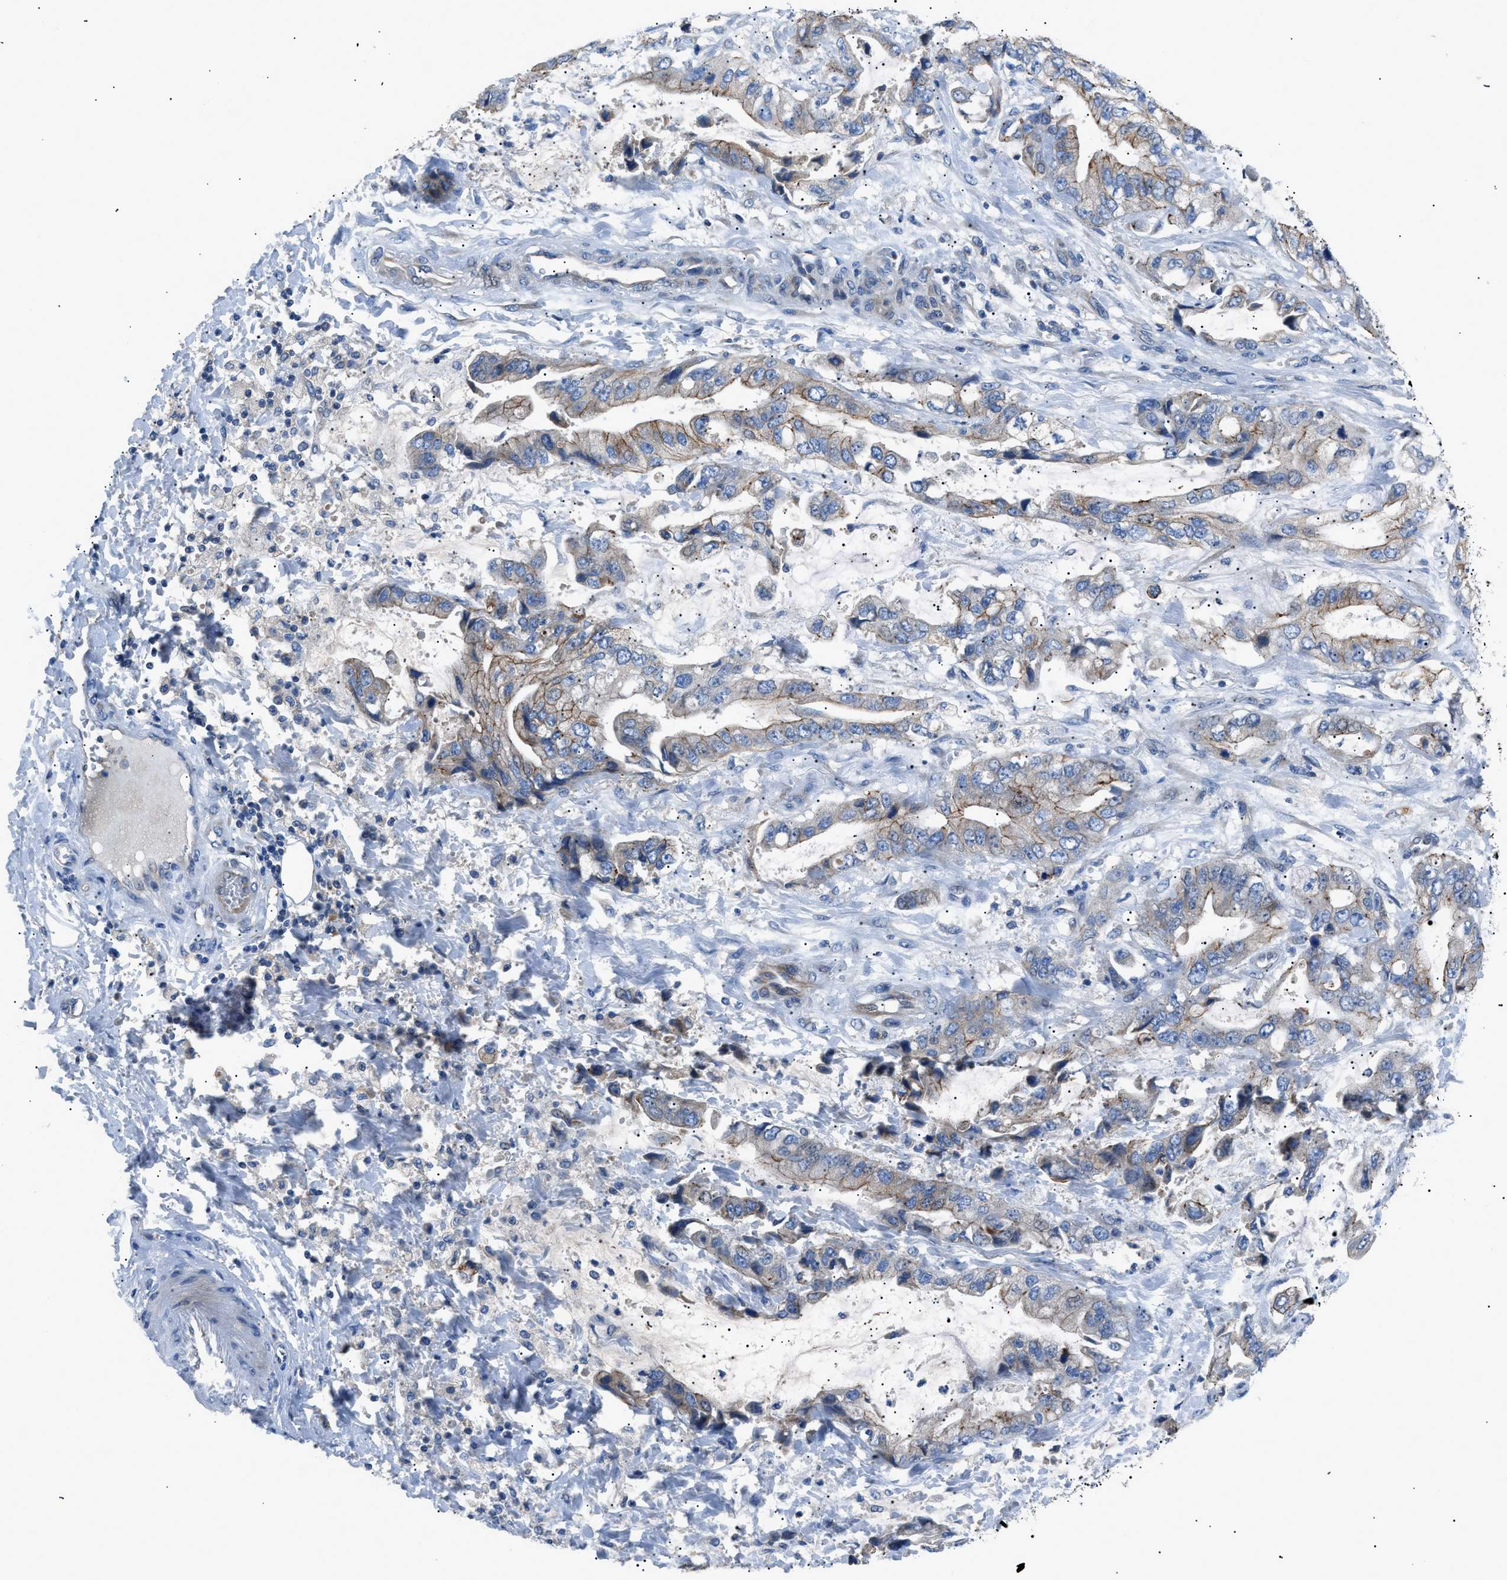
{"staining": {"intensity": "moderate", "quantity": ">75%", "location": "cytoplasmic/membranous"}, "tissue": "stomach cancer", "cell_type": "Tumor cells", "image_type": "cancer", "snomed": [{"axis": "morphology", "description": "Normal tissue, NOS"}, {"axis": "morphology", "description": "Adenocarcinoma, NOS"}, {"axis": "topography", "description": "Stomach"}], "caption": "Stomach cancer tissue displays moderate cytoplasmic/membranous positivity in approximately >75% of tumor cells, visualized by immunohistochemistry. Using DAB (brown) and hematoxylin (blue) stains, captured at high magnification using brightfield microscopy.", "gene": "ZDHHC24", "patient": {"sex": "male", "age": 62}}